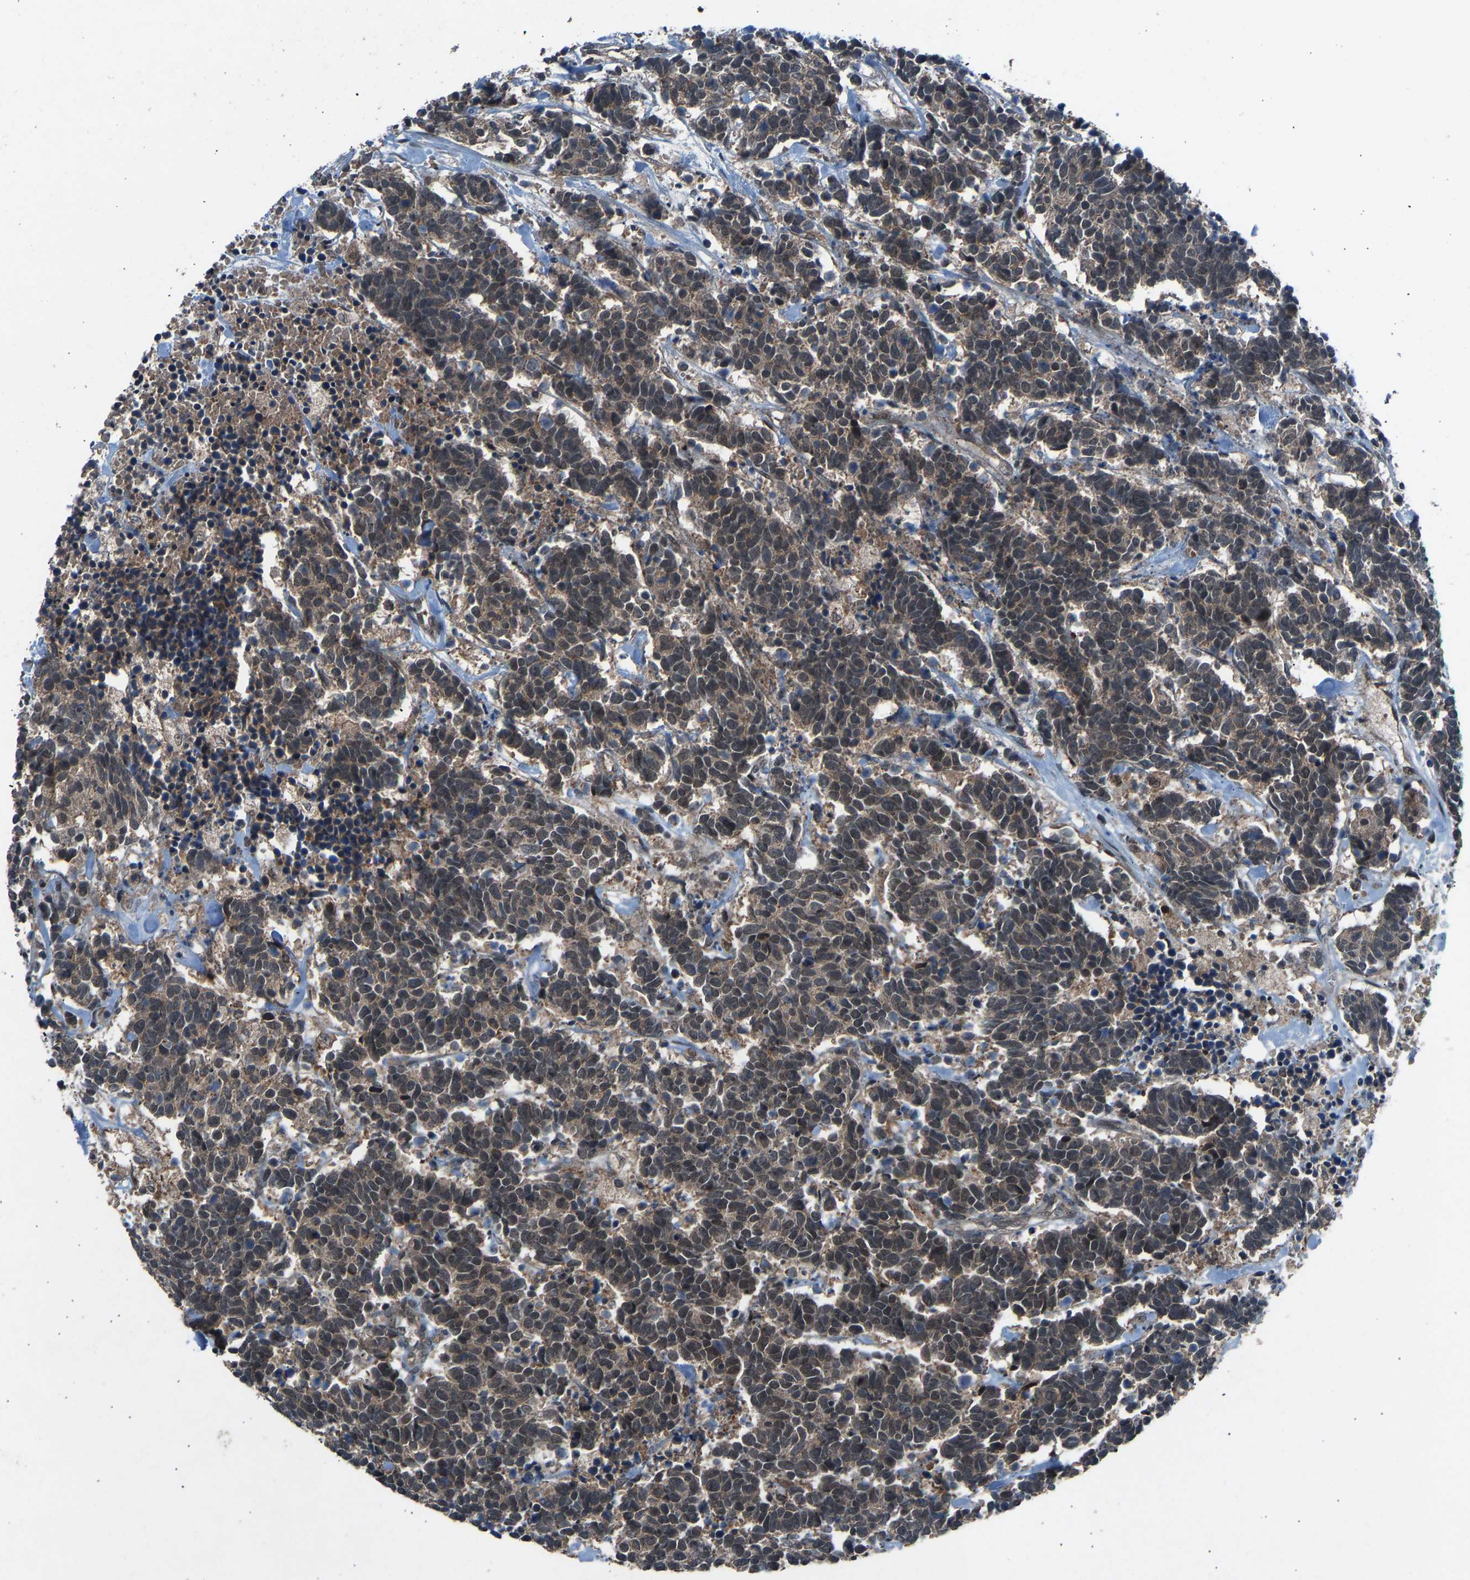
{"staining": {"intensity": "weak", "quantity": ">75%", "location": "cytoplasmic/membranous"}, "tissue": "carcinoid", "cell_type": "Tumor cells", "image_type": "cancer", "snomed": [{"axis": "morphology", "description": "Carcinoma, NOS"}, {"axis": "morphology", "description": "Carcinoid, malignant, NOS"}, {"axis": "topography", "description": "Urinary bladder"}], "caption": "The immunohistochemical stain labels weak cytoplasmic/membranous staining in tumor cells of carcinoid tissue.", "gene": "SLC43A1", "patient": {"sex": "male", "age": 57}}